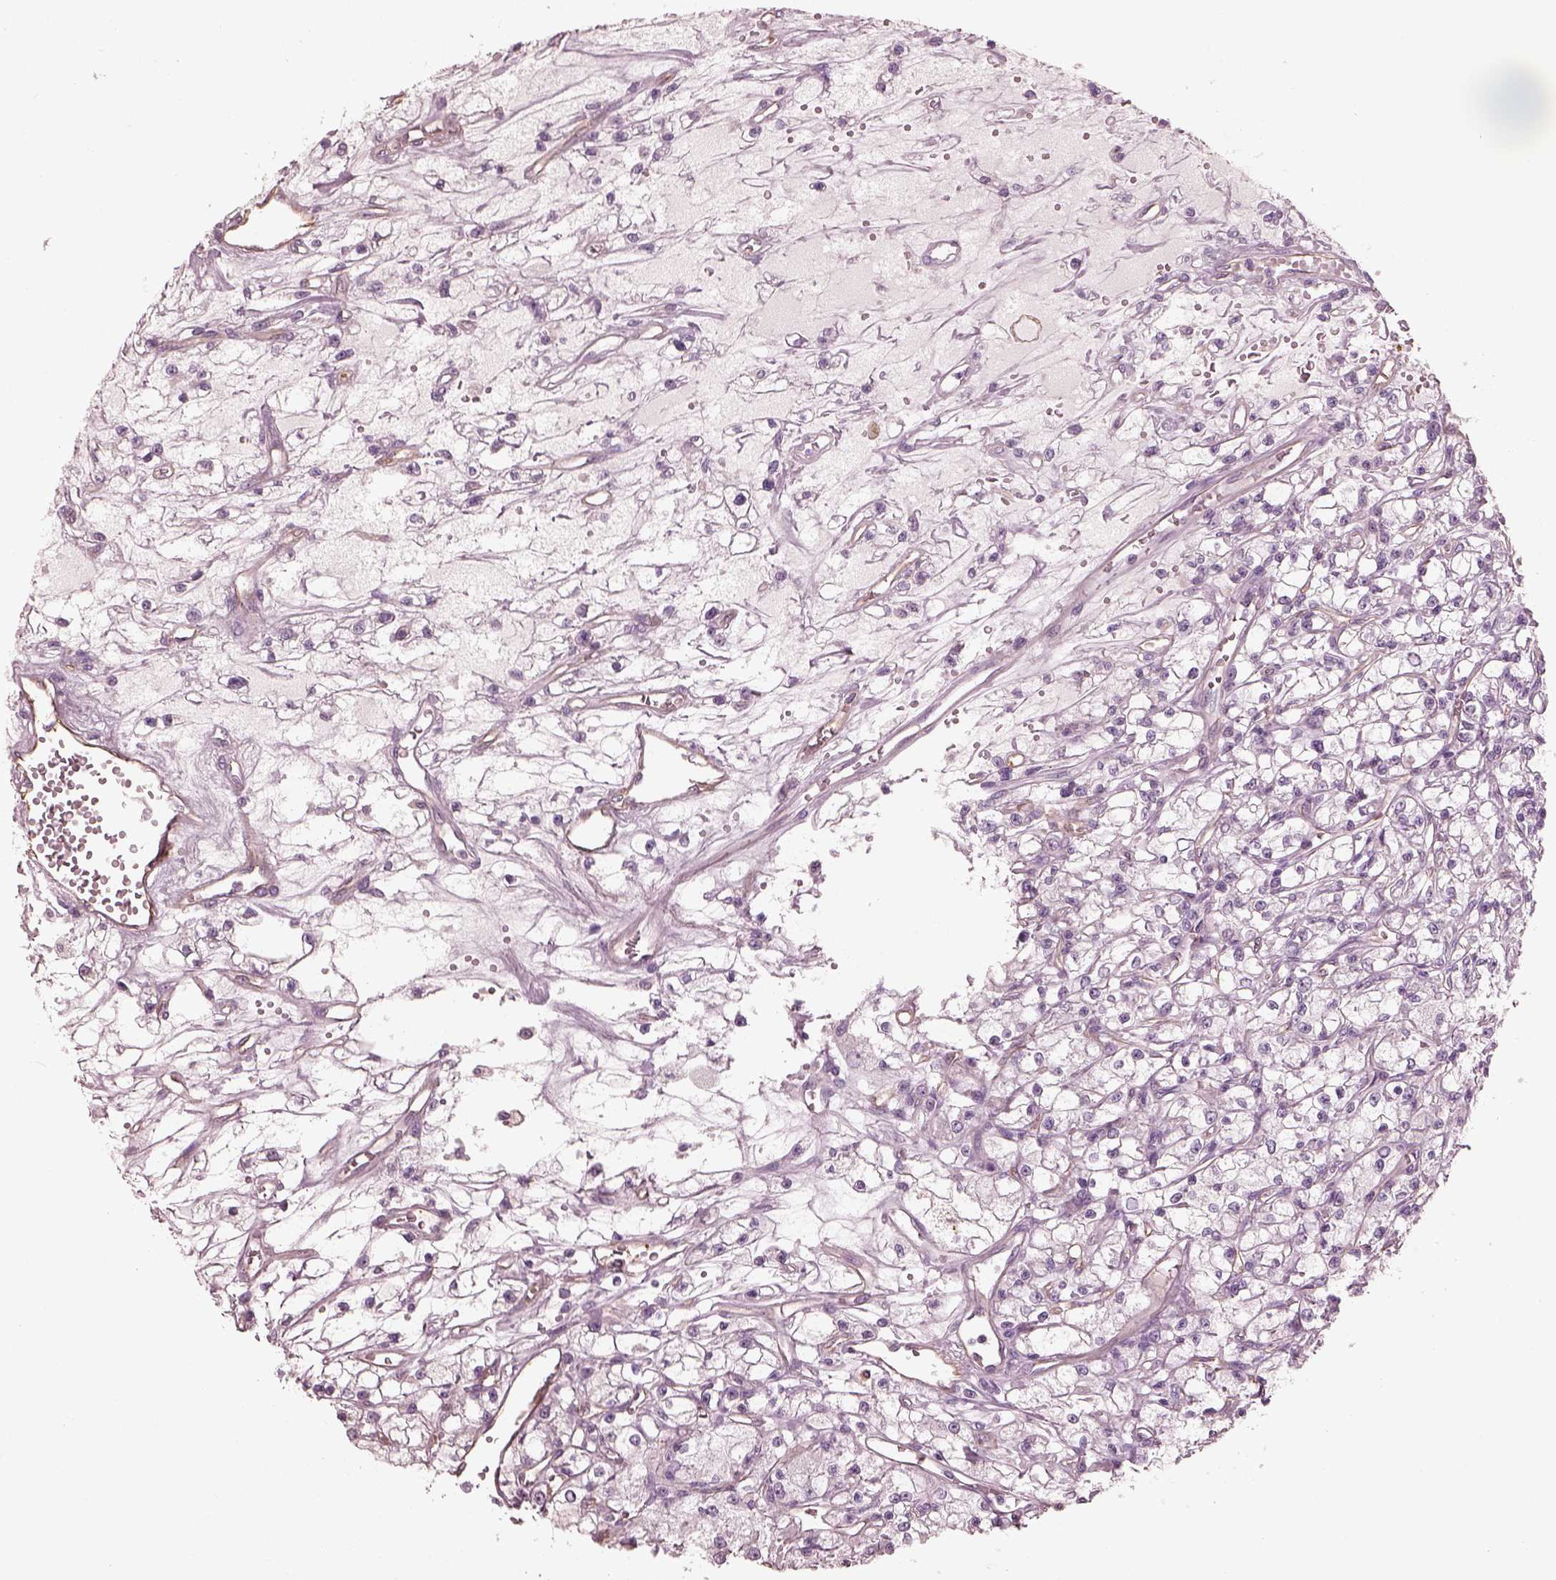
{"staining": {"intensity": "negative", "quantity": "none", "location": "none"}, "tissue": "renal cancer", "cell_type": "Tumor cells", "image_type": "cancer", "snomed": [{"axis": "morphology", "description": "Adenocarcinoma, NOS"}, {"axis": "topography", "description": "Kidney"}], "caption": "Protein analysis of renal adenocarcinoma displays no significant expression in tumor cells. (Stains: DAB IHC with hematoxylin counter stain, Microscopy: brightfield microscopy at high magnification).", "gene": "EIF4E1B", "patient": {"sex": "female", "age": 59}}